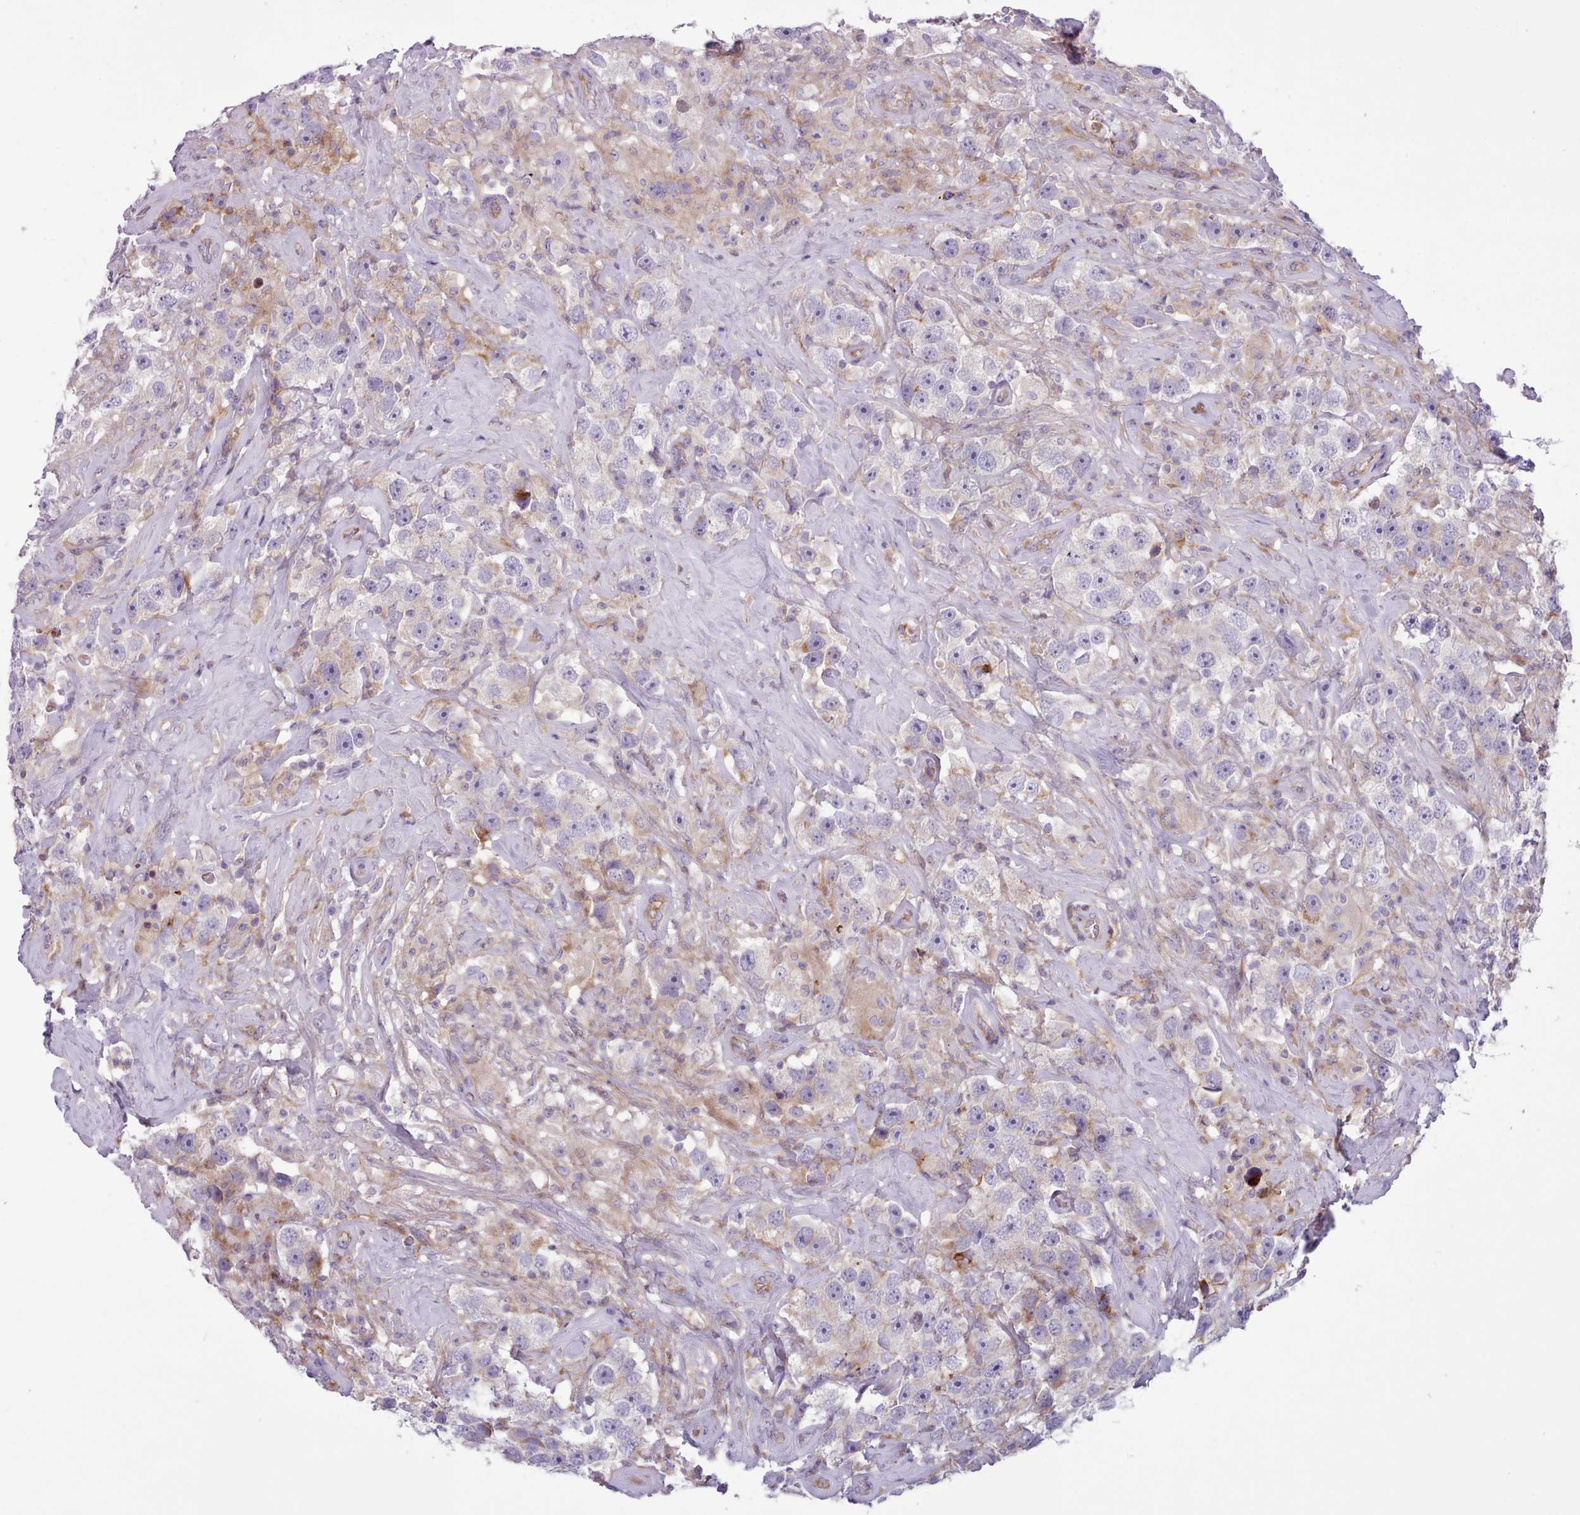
{"staining": {"intensity": "negative", "quantity": "none", "location": "none"}, "tissue": "testis cancer", "cell_type": "Tumor cells", "image_type": "cancer", "snomed": [{"axis": "morphology", "description": "Seminoma, NOS"}, {"axis": "topography", "description": "Testis"}], "caption": "Immunohistochemistry (IHC) micrograph of testis seminoma stained for a protein (brown), which shows no staining in tumor cells. (DAB immunohistochemistry (IHC), high magnification).", "gene": "TENT4B", "patient": {"sex": "male", "age": 49}}